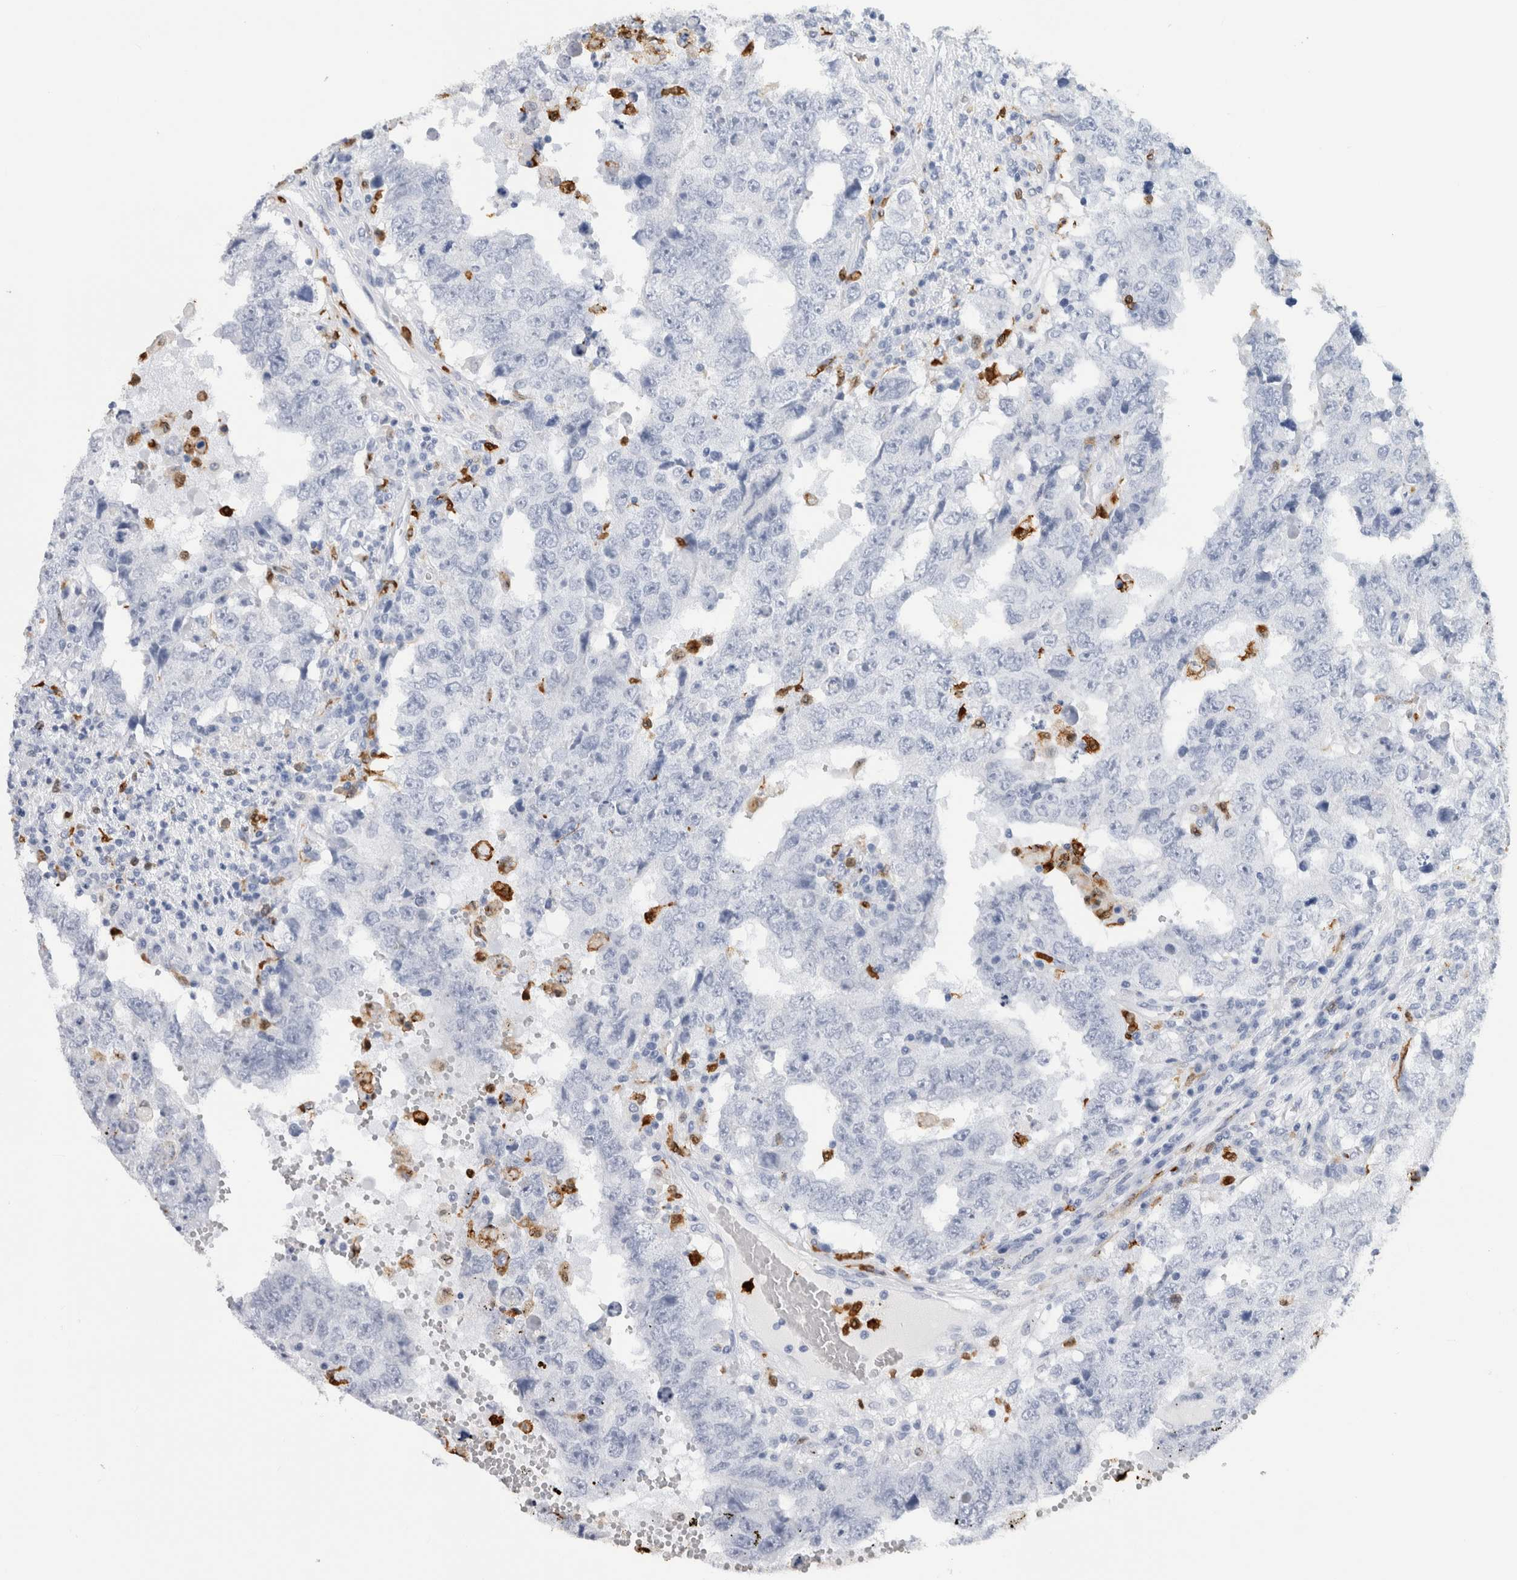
{"staining": {"intensity": "negative", "quantity": "none", "location": "none"}, "tissue": "testis cancer", "cell_type": "Tumor cells", "image_type": "cancer", "snomed": [{"axis": "morphology", "description": "Carcinoma, Embryonal, NOS"}, {"axis": "topography", "description": "Testis"}], "caption": "Immunohistochemical staining of human testis embryonal carcinoma exhibits no significant staining in tumor cells.", "gene": "S100A8", "patient": {"sex": "male", "age": 26}}